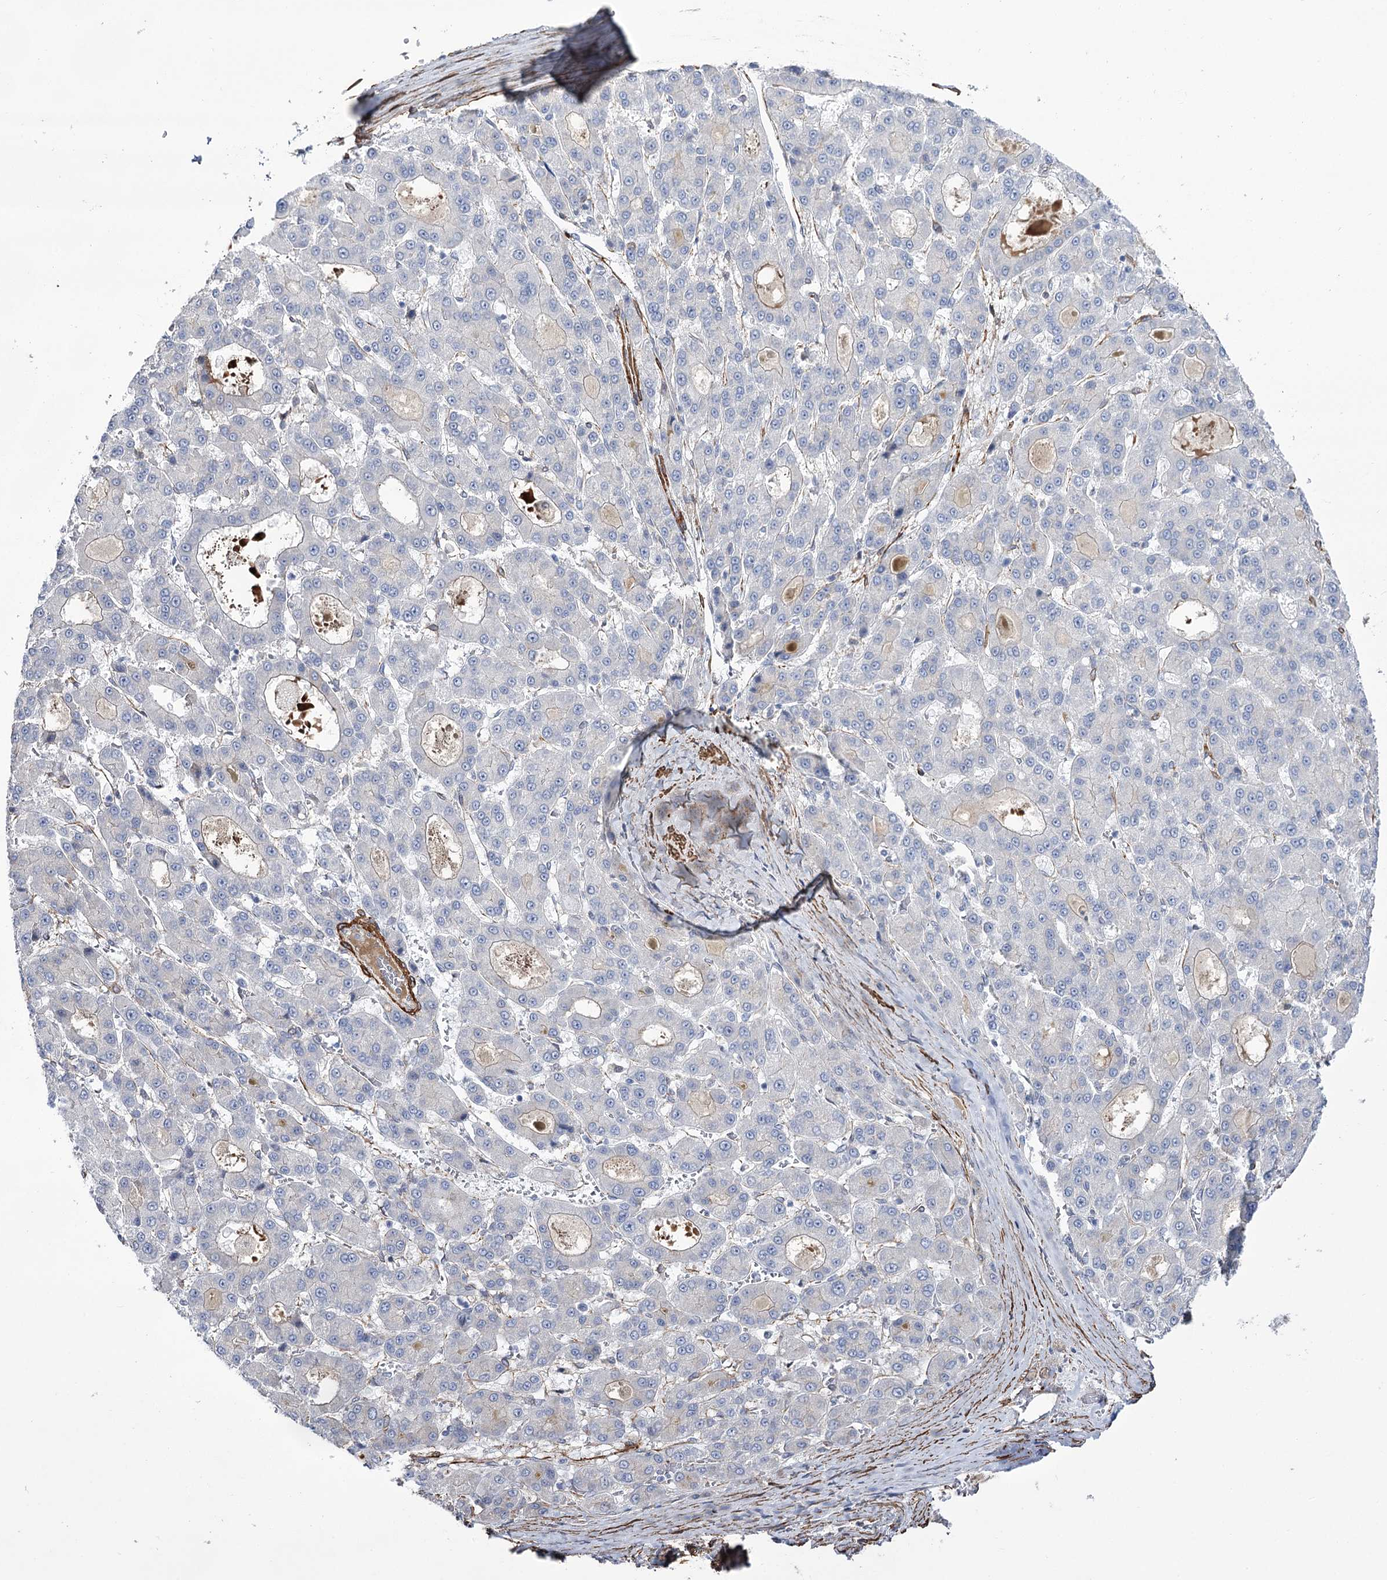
{"staining": {"intensity": "negative", "quantity": "none", "location": "none"}, "tissue": "liver cancer", "cell_type": "Tumor cells", "image_type": "cancer", "snomed": [{"axis": "morphology", "description": "Carcinoma, Hepatocellular, NOS"}, {"axis": "topography", "description": "Liver"}], "caption": "The photomicrograph displays no significant positivity in tumor cells of liver hepatocellular carcinoma. (Immunohistochemistry, brightfield microscopy, high magnification).", "gene": "WASHC3", "patient": {"sex": "male", "age": 70}}